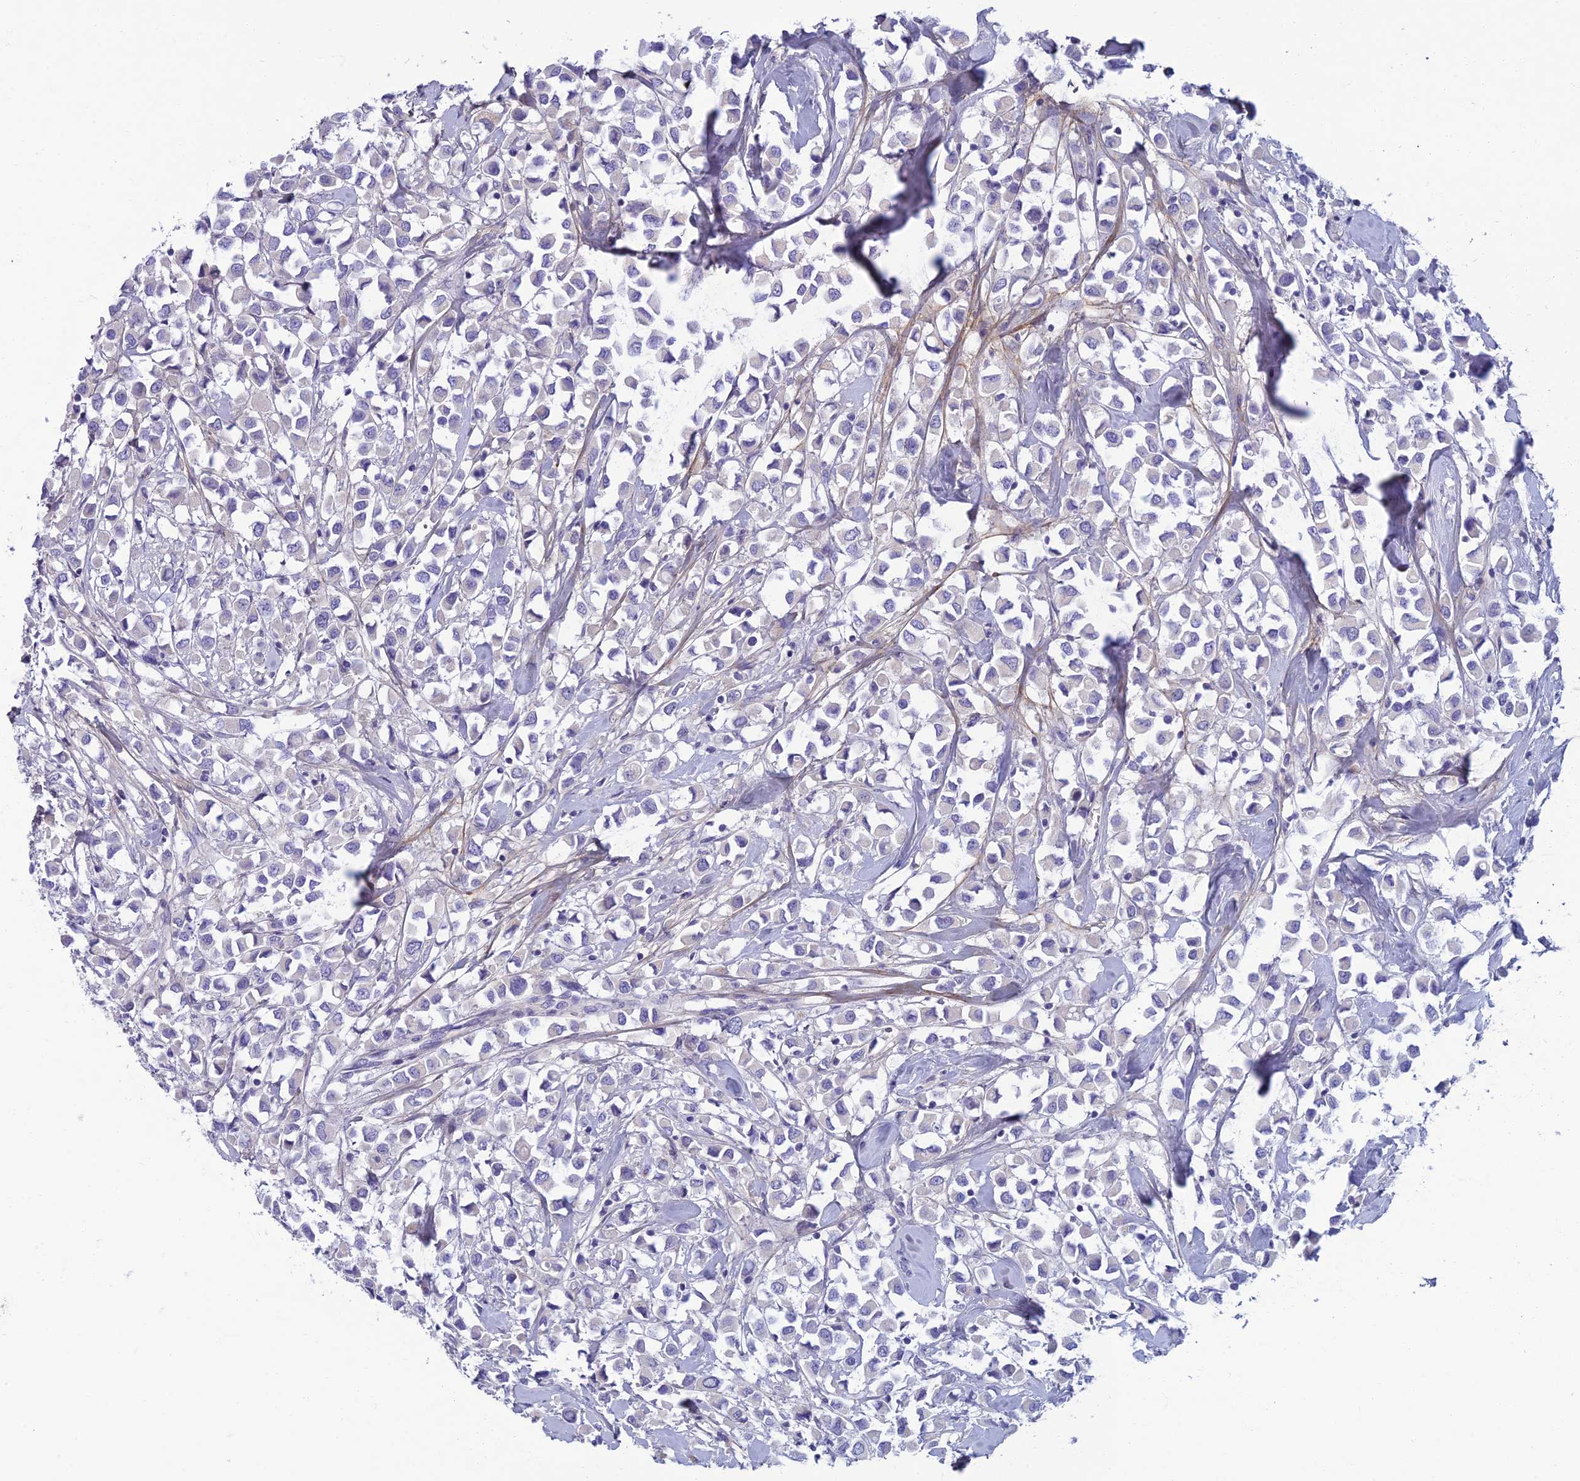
{"staining": {"intensity": "negative", "quantity": "none", "location": "none"}, "tissue": "breast cancer", "cell_type": "Tumor cells", "image_type": "cancer", "snomed": [{"axis": "morphology", "description": "Duct carcinoma"}, {"axis": "topography", "description": "Breast"}], "caption": "Breast cancer (infiltrating ductal carcinoma) was stained to show a protein in brown. There is no significant expression in tumor cells.", "gene": "SLC25A41", "patient": {"sex": "female", "age": 61}}